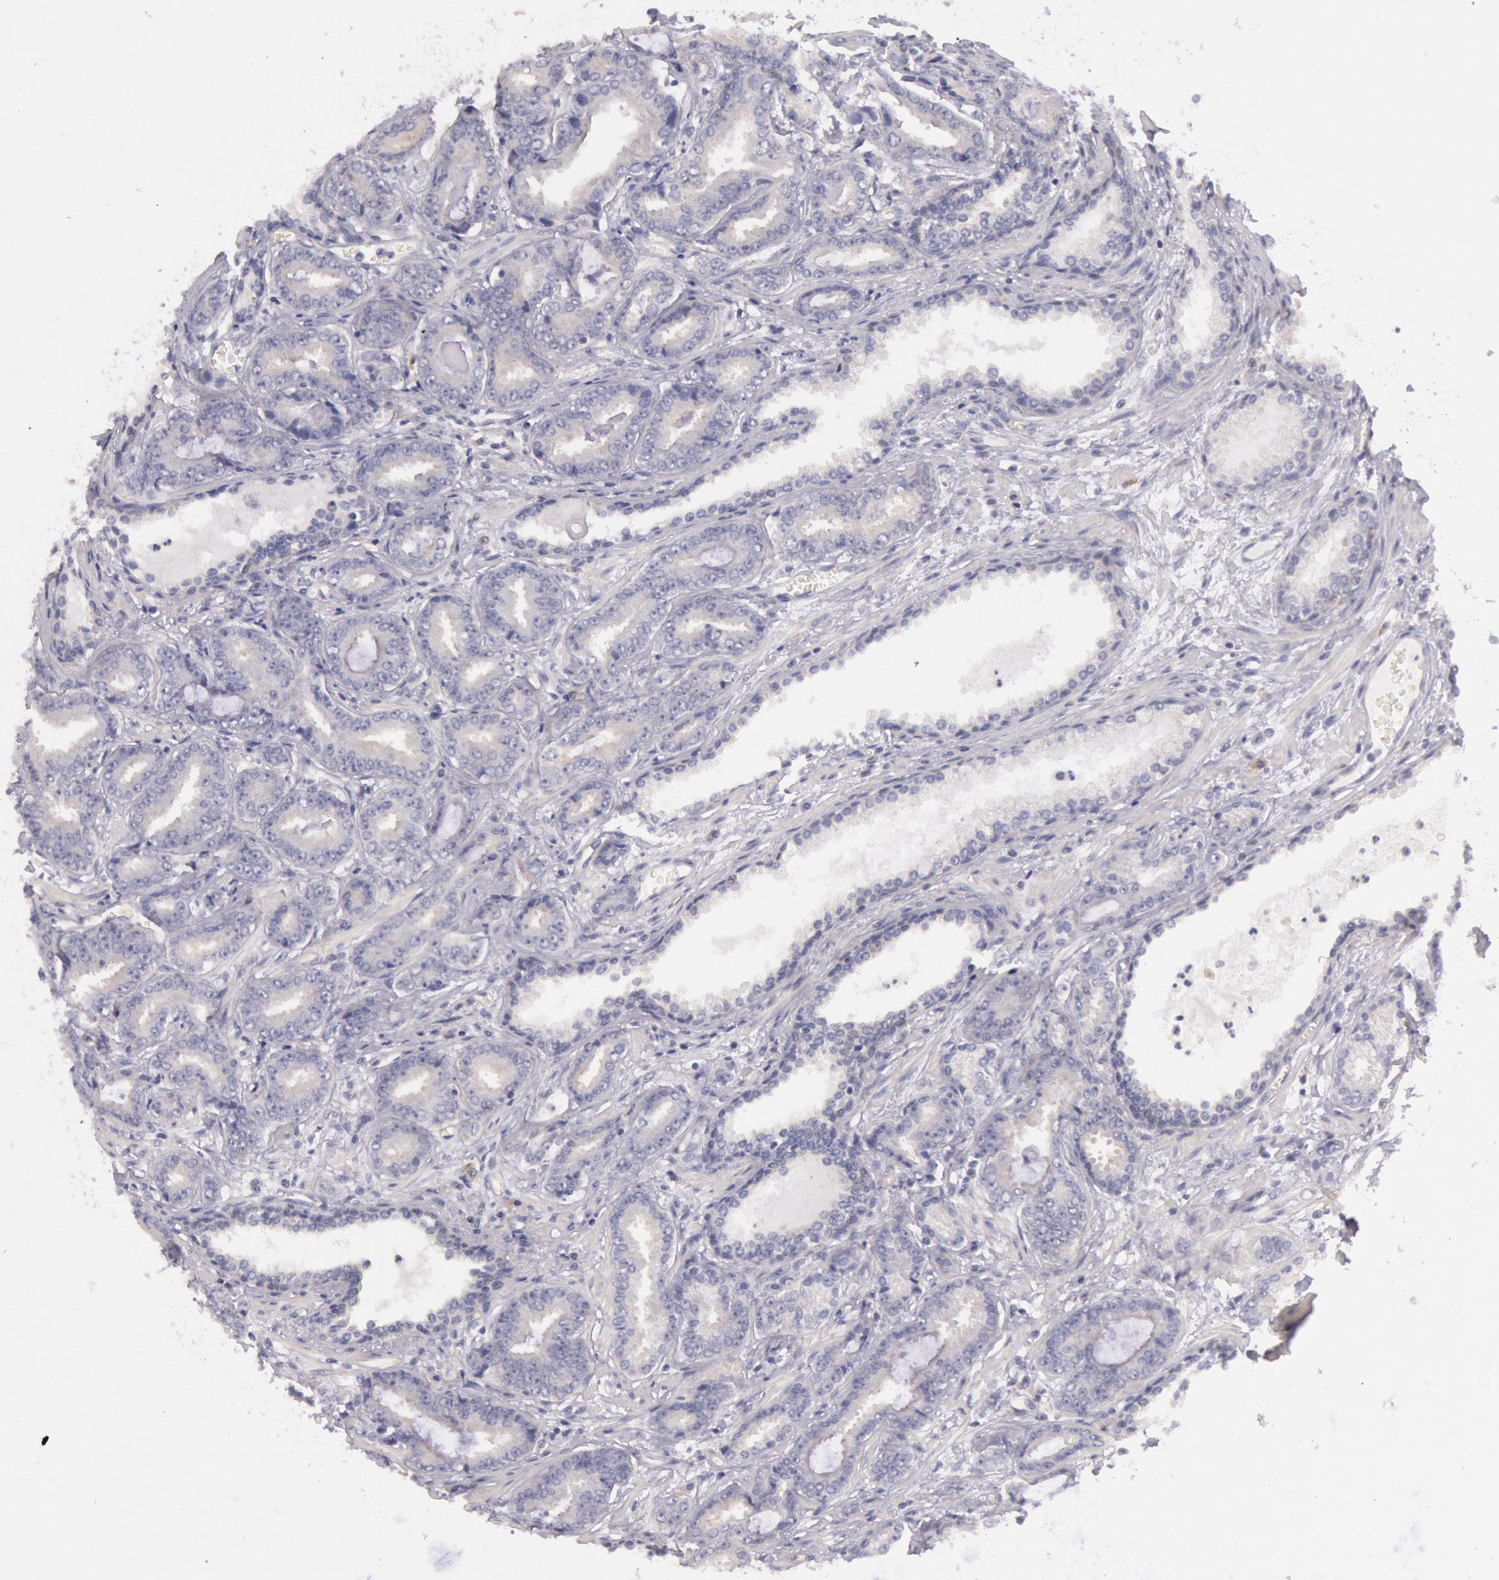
{"staining": {"intensity": "negative", "quantity": "none", "location": "none"}, "tissue": "prostate cancer", "cell_type": "Tumor cells", "image_type": "cancer", "snomed": [{"axis": "morphology", "description": "Adenocarcinoma, Low grade"}, {"axis": "topography", "description": "Prostate"}], "caption": "Immunohistochemistry image of neoplastic tissue: human prostate cancer stained with DAB exhibits no significant protein expression in tumor cells.", "gene": "MYO5A", "patient": {"sex": "male", "age": 65}}